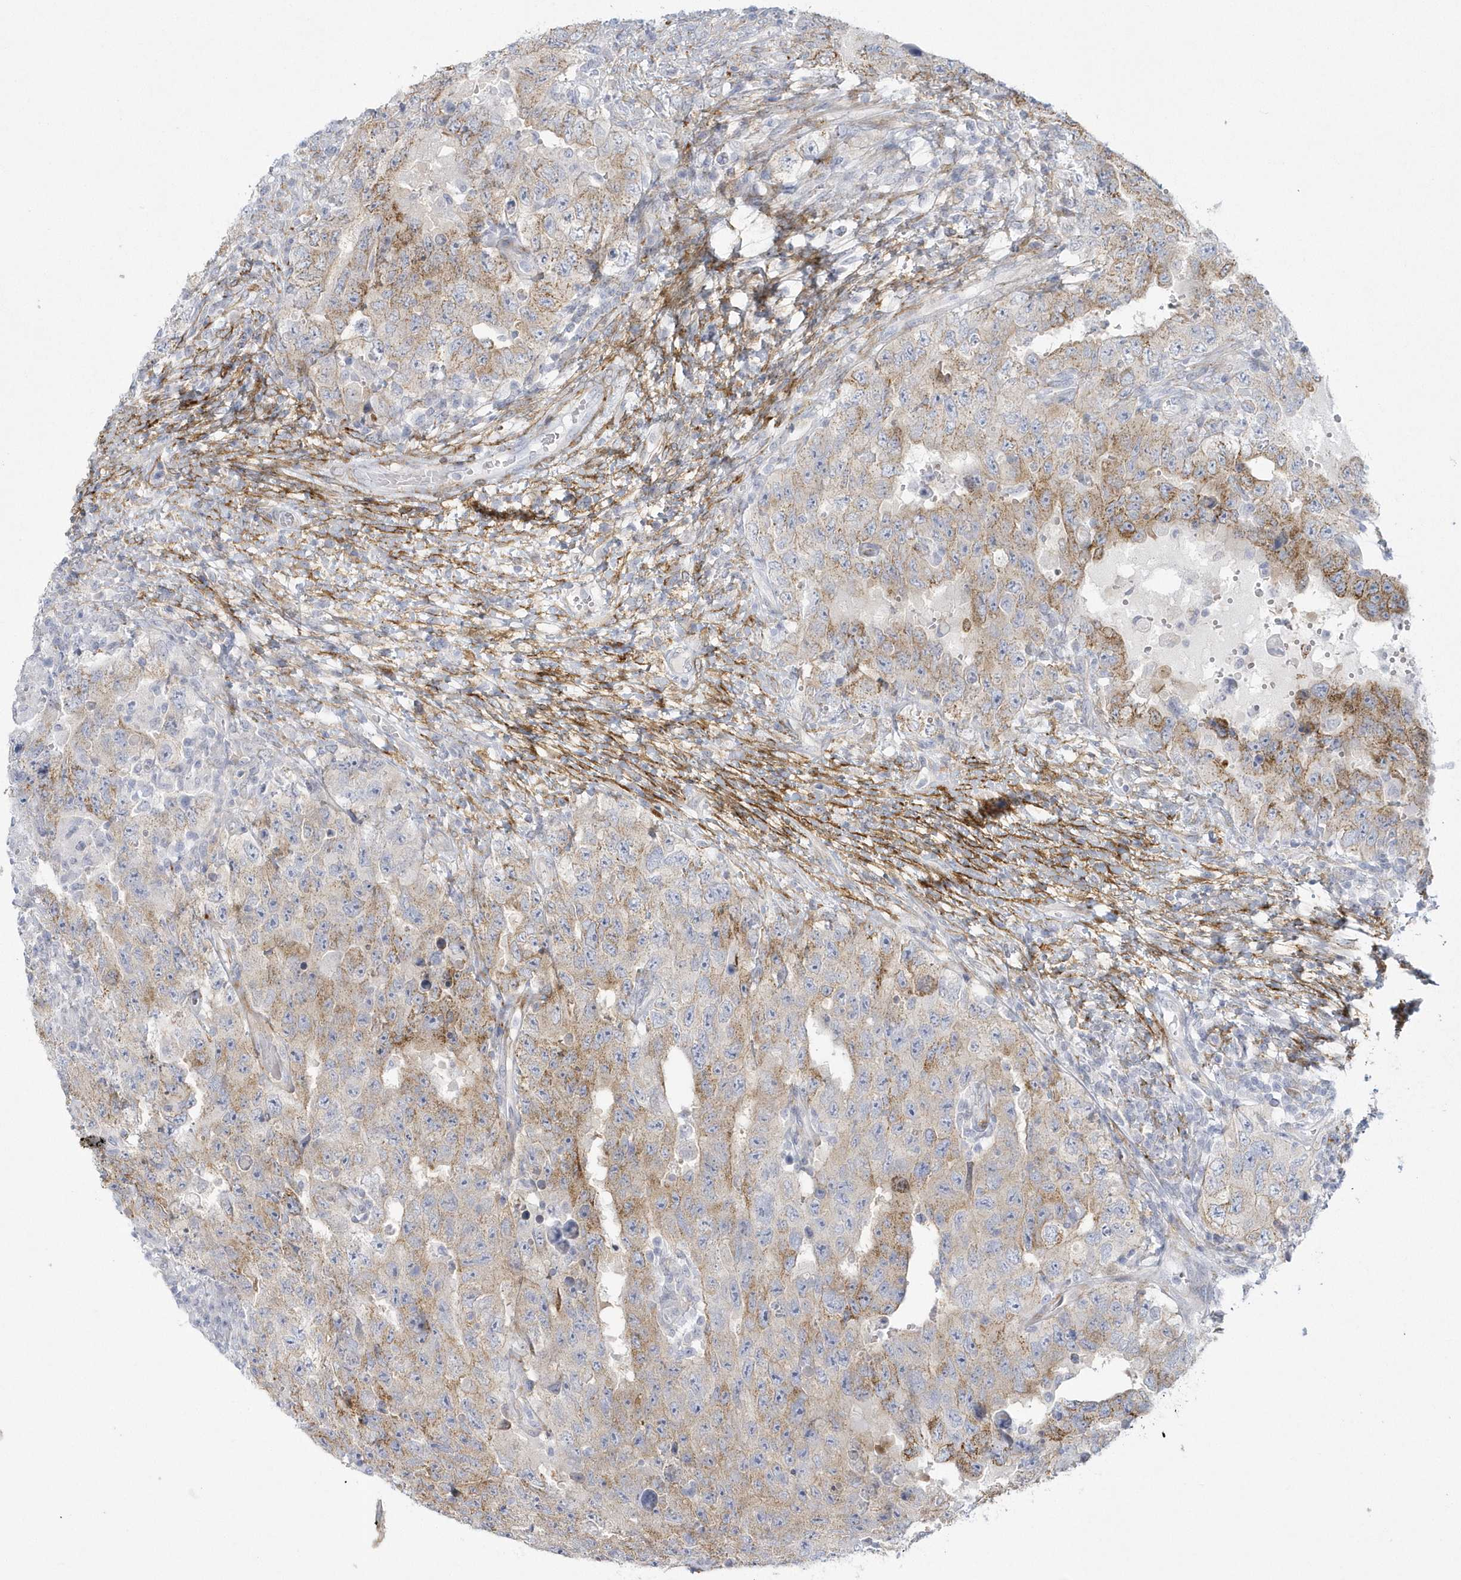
{"staining": {"intensity": "moderate", "quantity": "25%-75%", "location": "cytoplasmic/membranous"}, "tissue": "testis cancer", "cell_type": "Tumor cells", "image_type": "cancer", "snomed": [{"axis": "morphology", "description": "Carcinoma, Embryonal, NOS"}, {"axis": "topography", "description": "Testis"}], "caption": "Immunohistochemistry histopathology image of neoplastic tissue: testis cancer (embryonal carcinoma) stained using IHC exhibits medium levels of moderate protein expression localized specifically in the cytoplasmic/membranous of tumor cells, appearing as a cytoplasmic/membranous brown color.", "gene": "WDR27", "patient": {"sex": "male", "age": 26}}